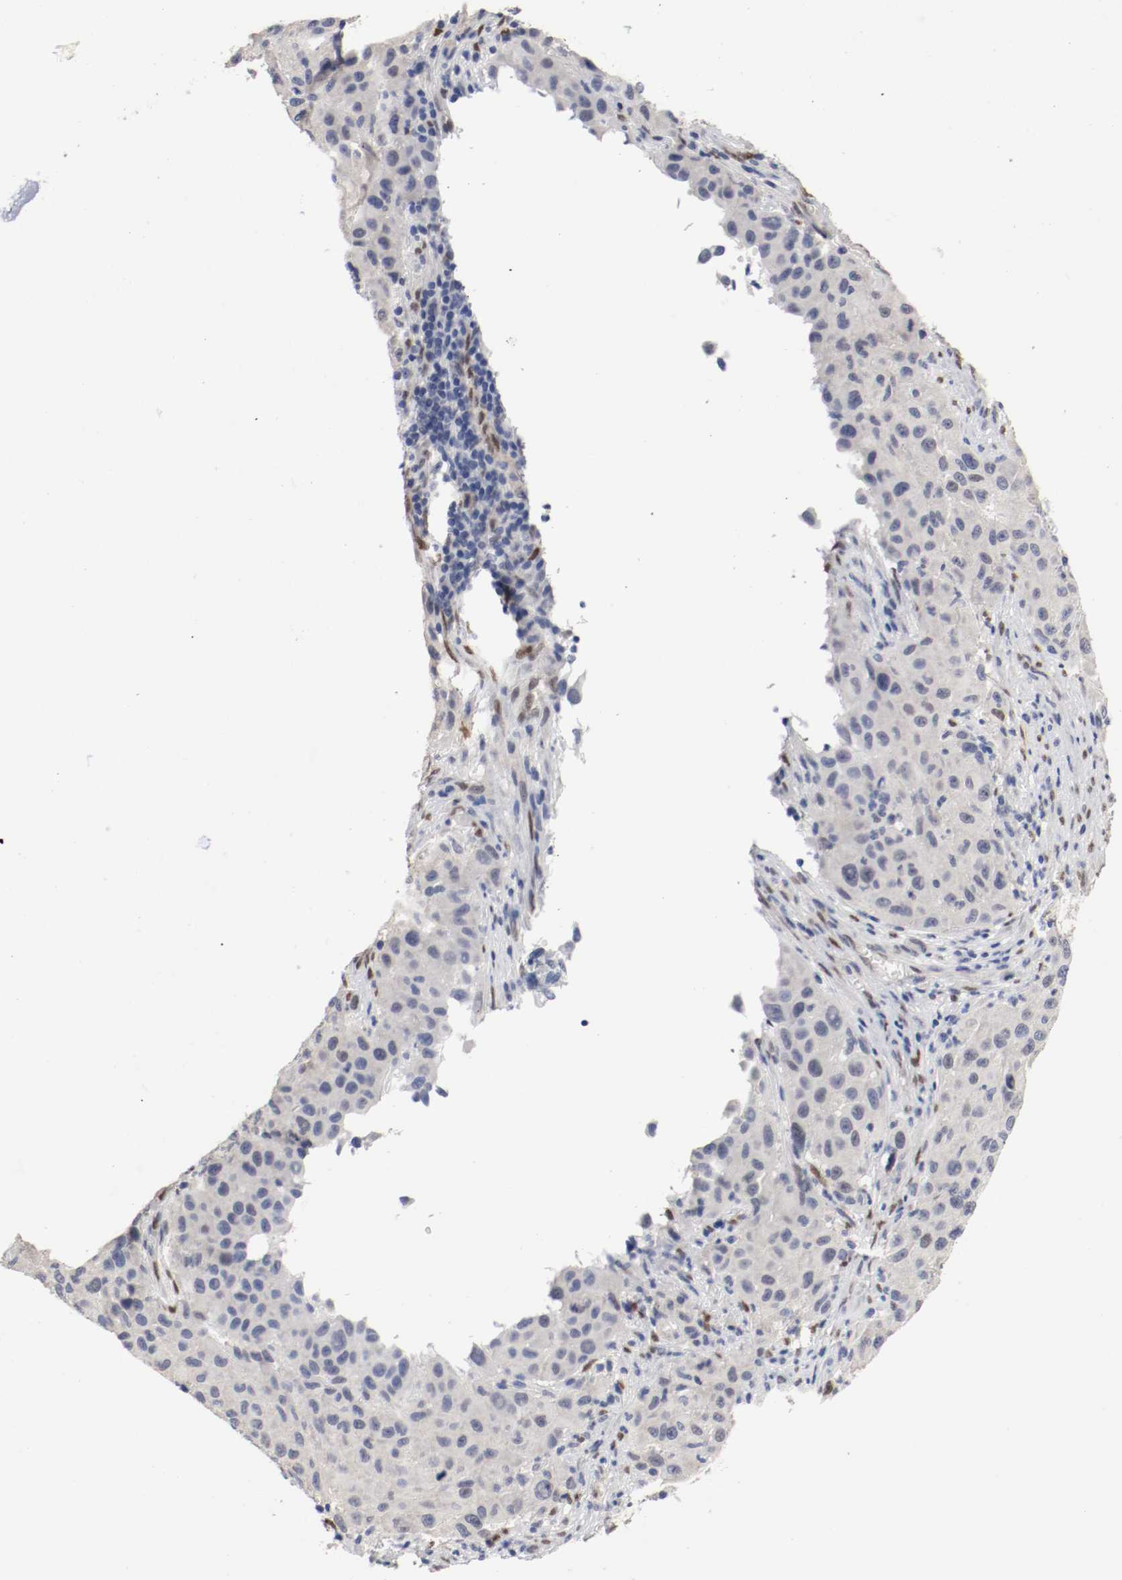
{"staining": {"intensity": "negative", "quantity": "none", "location": "none"}, "tissue": "melanoma", "cell_type": "Tumor cells", "image_type": "cancer", "snomed": [{"axis": "morphology", "description": "Malignant melanoma, Metastatic site"}, {"axis": "topography", "description": "Lymph node"}], "caption": "Immunohistochemistry (IHC) of melanoma shows no staining in tumor cells. (DAB (3,3'-diaminobenzidine) immunohistochemistry visualized using brightfield microscopy, high magnification).", "gene": "FOSL2", "patient": {"sex": "male", "age": 61}}